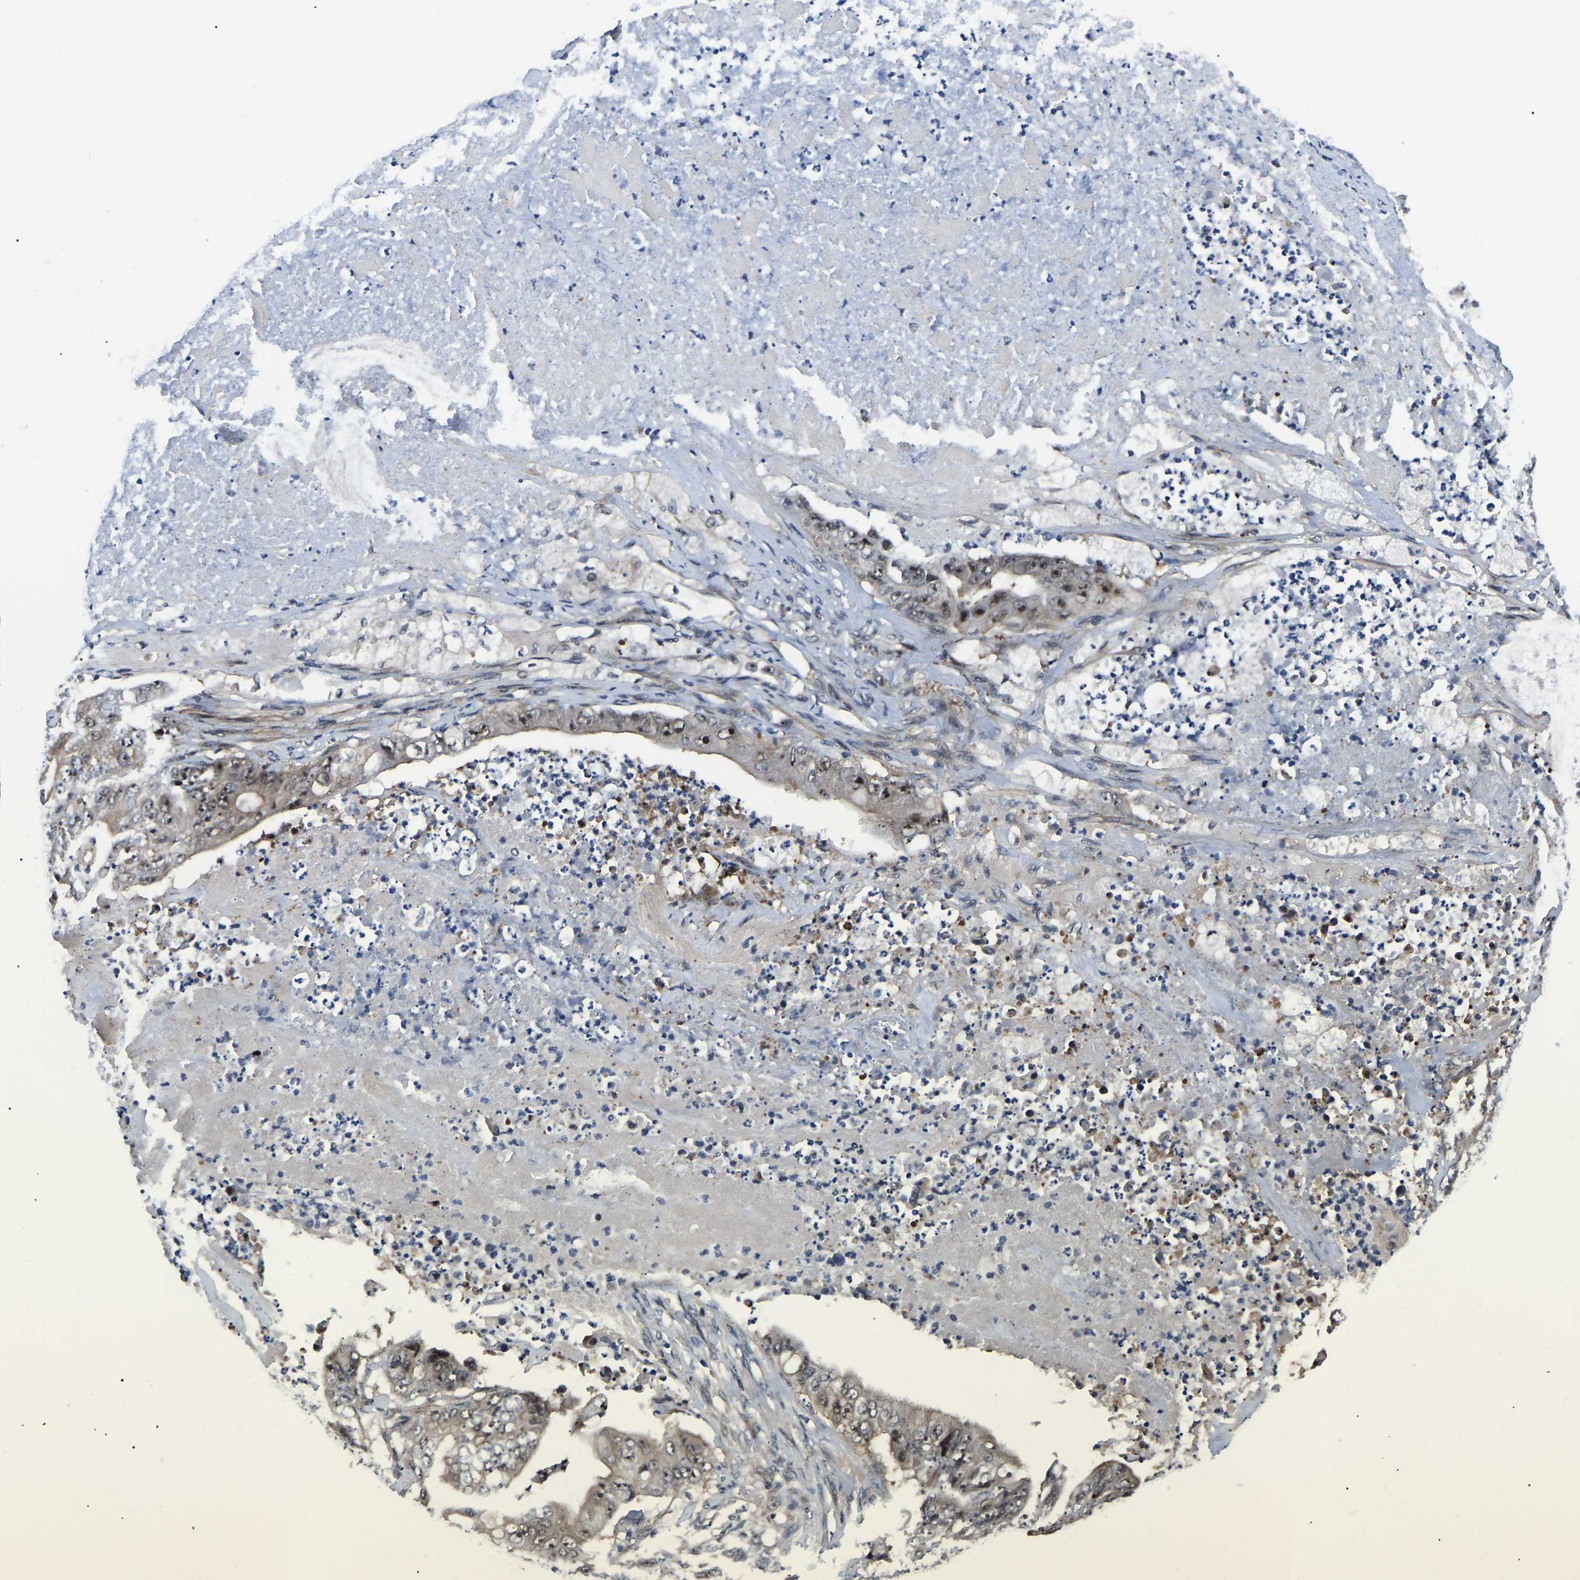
{"staining": {"intensity": "strong", "quantity": ">75%", "location": "nuclear"}, "tissue": "stomach cancer", "cell_type": "Tumor cells", "image_type": "cancer", "snomed": [{"axis": "morphology", "description": "Adenocarcinoma, NOS"}, {"axis": "topography", "description": "Stomach"}], "caption": "Protein expression by immunohistochemistry demonstrates strong nuclear expression in approximately >75% of tumor cells in stomach adenocarcinoma.", "gene": "RRP1B", "patient": {"sex": "female", "age": 73}}